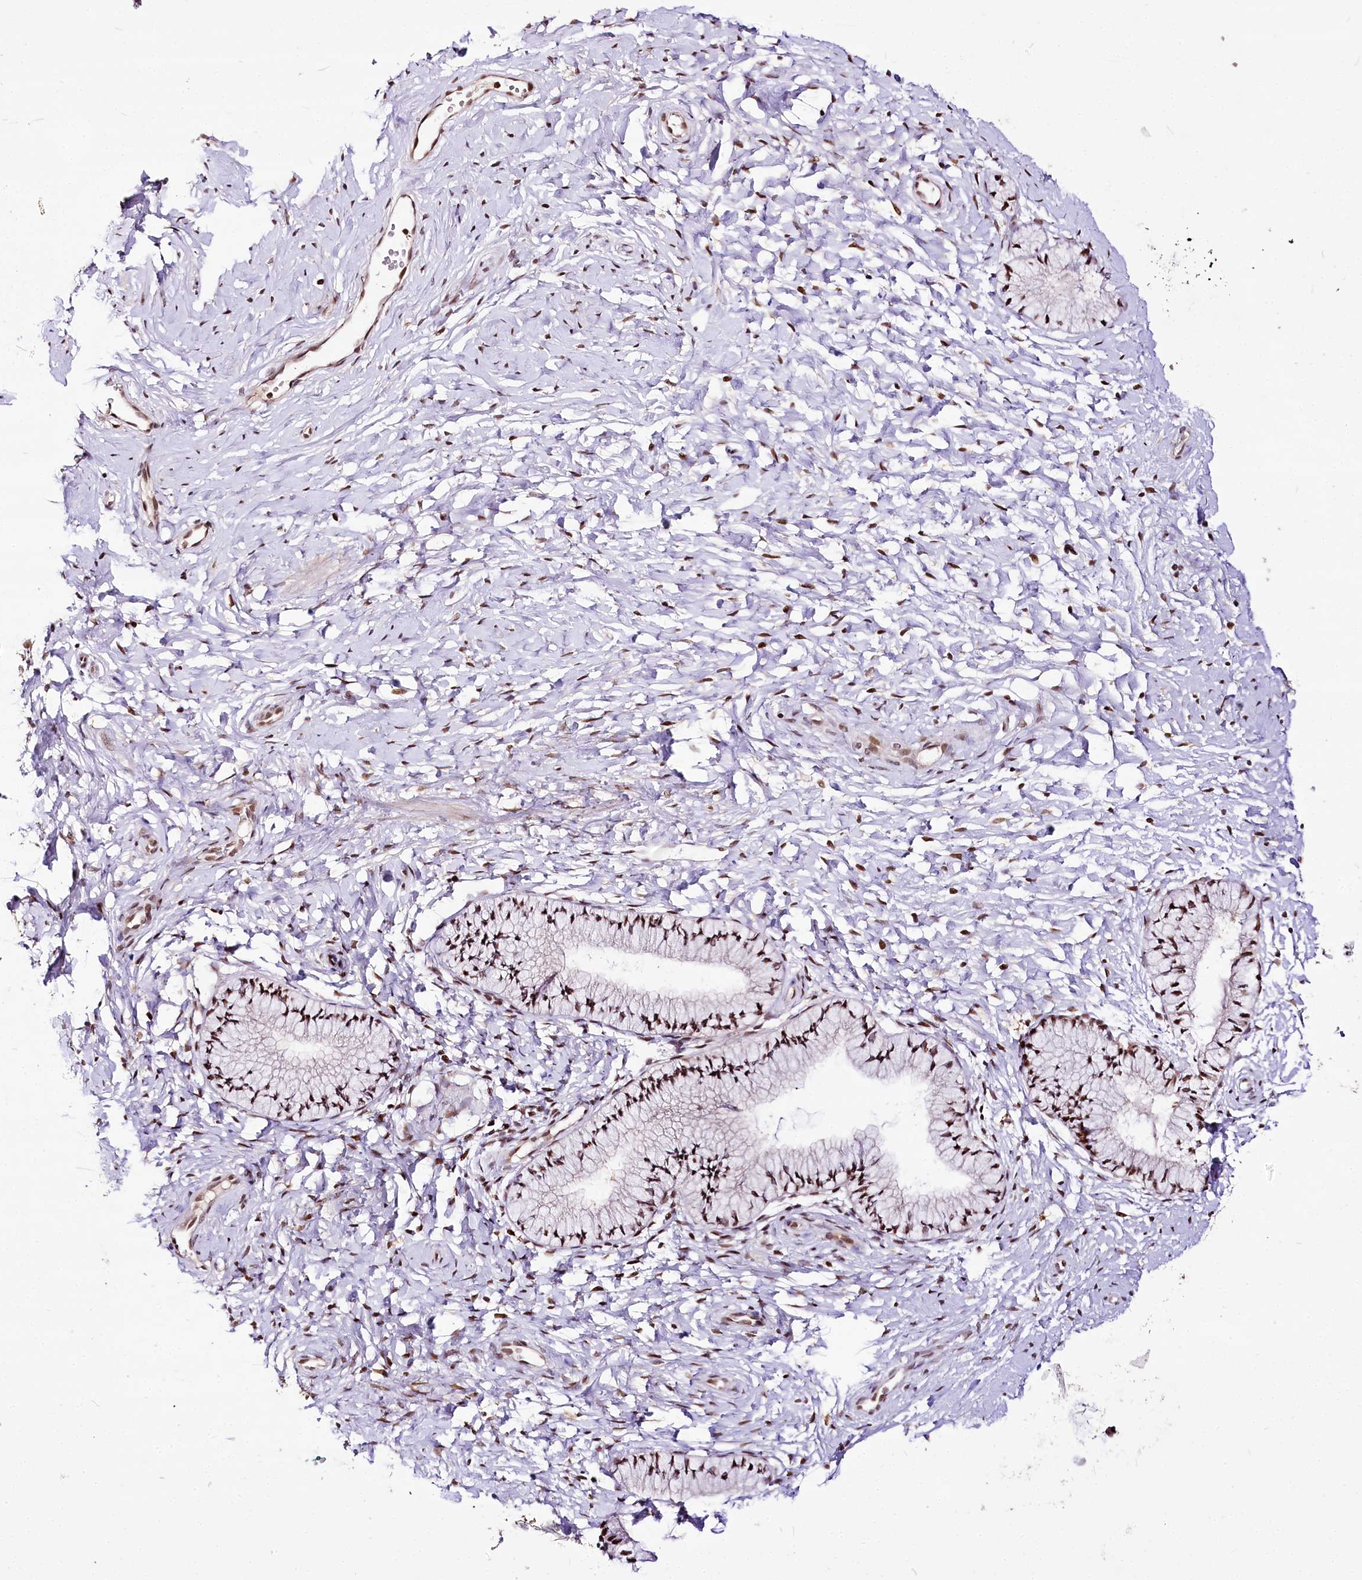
{"staining": {"intensity": "moderate", "quantity": ">75%", "location": "nuclear"}, "tissue": "cervix", "cell_type": "Glandular cells", "image_type": "normal", "snomed": [{"axis": "morphology", "description": "Normal tissue, NOS"}, {"axis": "topography", "description": "Cervix"}], "caption": "This is a micrograph of immunohistochemistry (IHC) staining of benign cervix, which shows moderate expression in the nuclear of glandular cells.", "gene": "POLA2", "patient": {"sex": "female", "age": 33}}